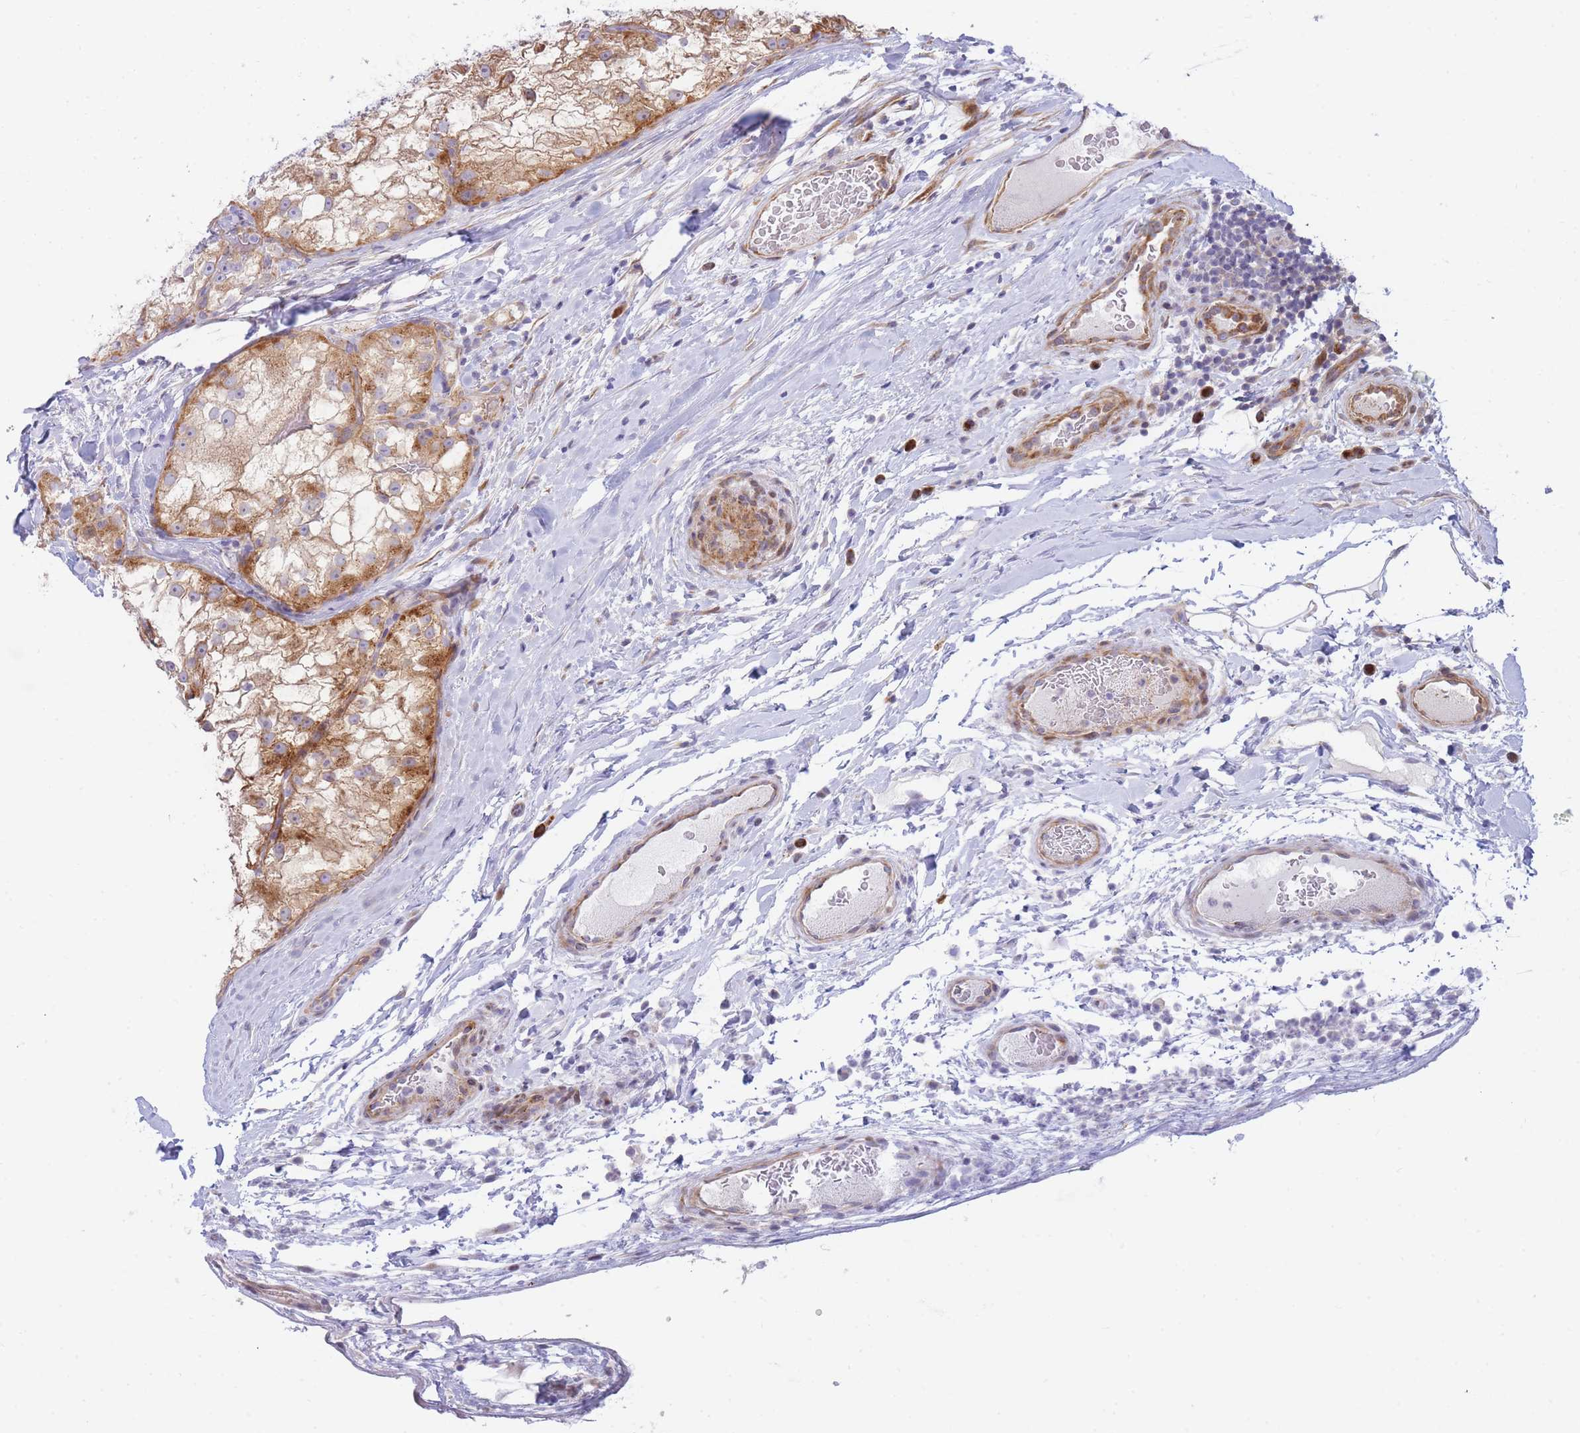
{"staining": {"intensity": "moderate", "quantity": ">75%", "location": "cytoplasmic/membranous"}, "tissue": "renal cancer", "cell_type": "Tumor cells", "image_type": "cancer", "snomed": [{"axis": "morphology", "description": "Adenocarcinoma, NOS"}, {"axis": "topography", "description": "Kidney"}], "caption": "Tumor cells display moderate cytoplasmic/membranous expression in approximately >75% of cells in renal cancer (adenocarcinoma). The staining was performed using DAB (3,3'-diaminobenzidine) to visualize the protein expression in brown, while the nuclei were stained in blue with hematoxylin (Magnification: 20x).", "gene": "ATP5MC2", "patient": {"sex": "female", "age": 72}}